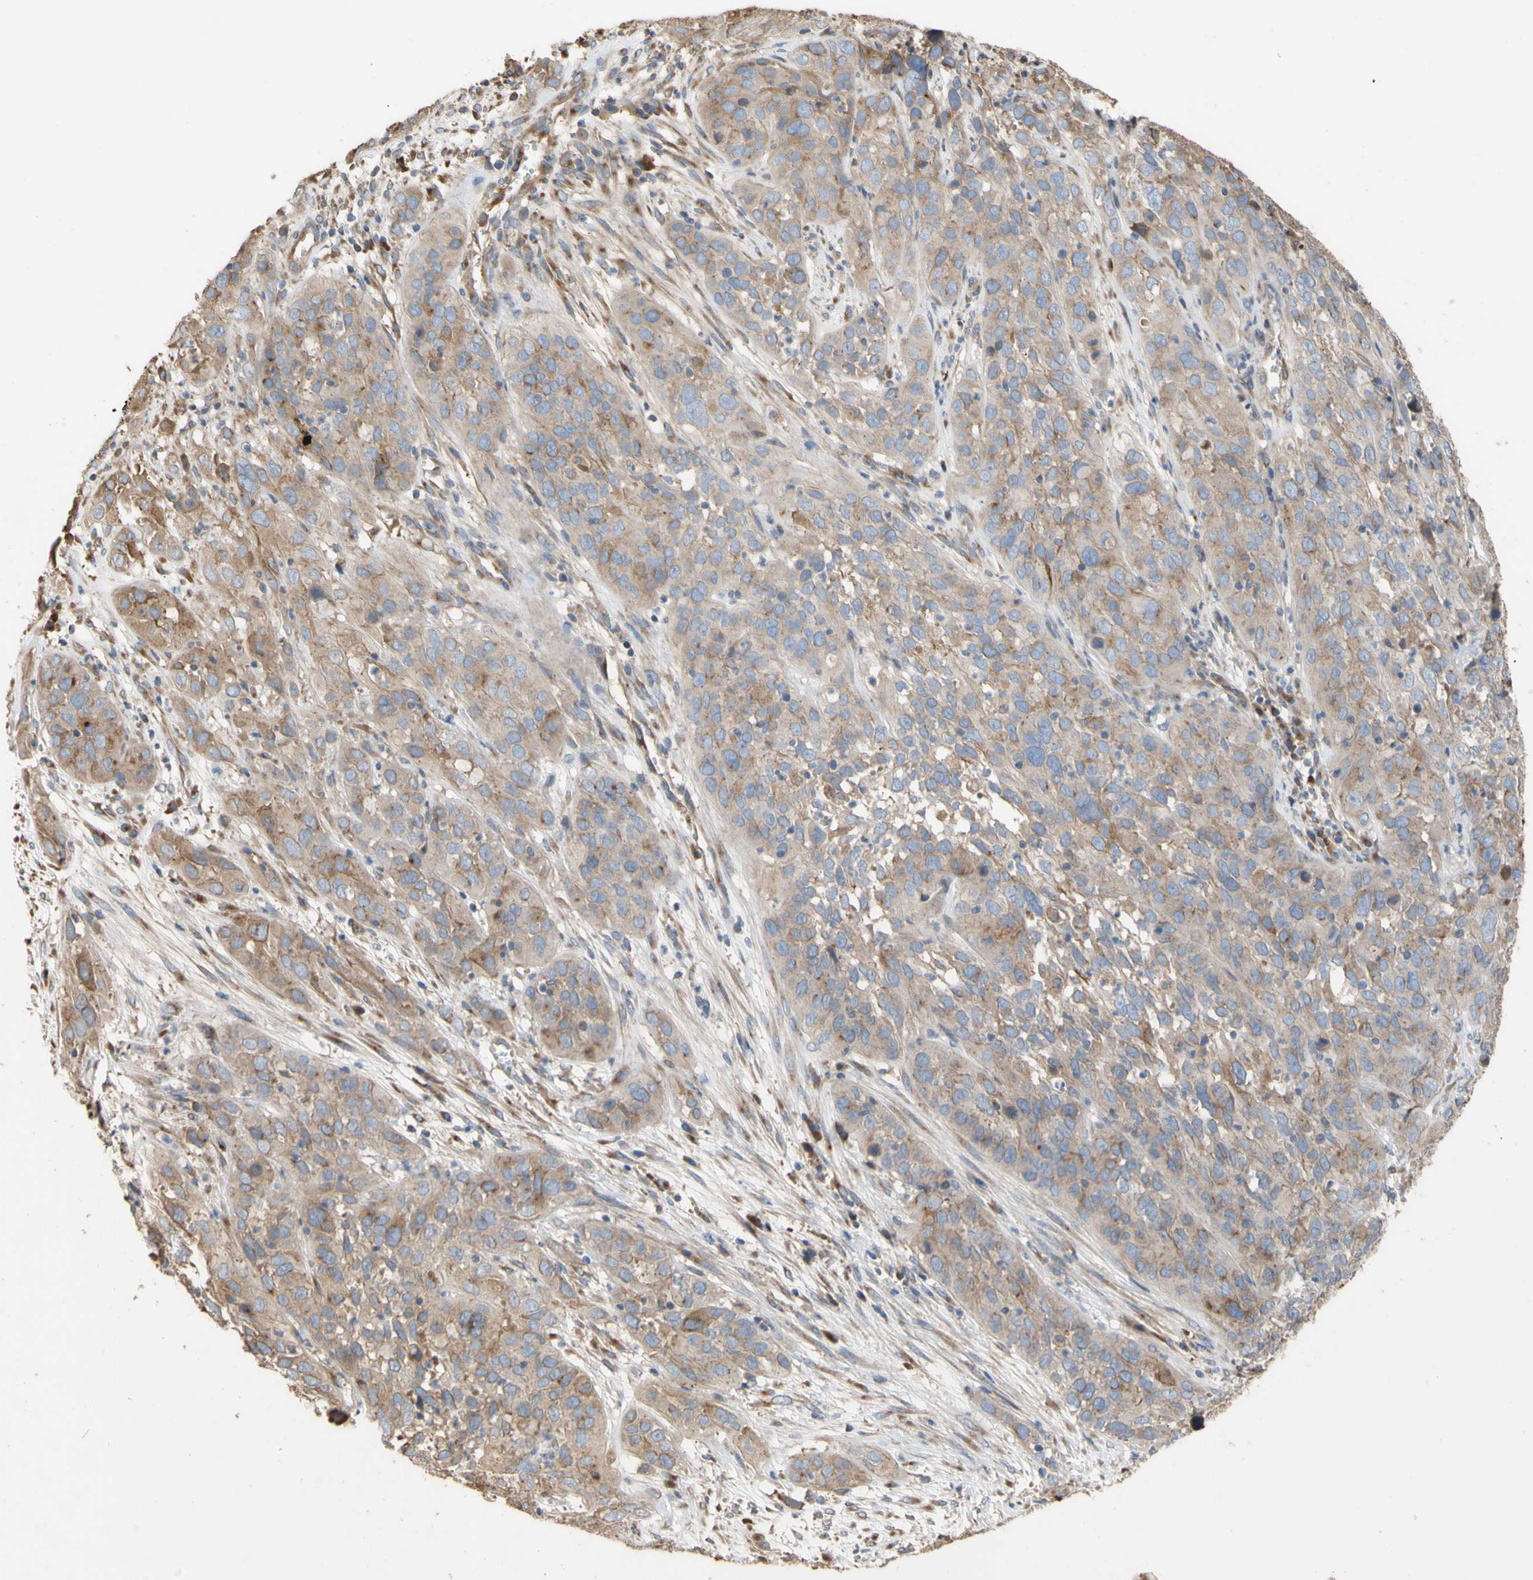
{"staining": {"intensity": "weak", "quantity": ">75%", "location": "cytoplasmic/membranous"}, "tissue": "cervical cancer", "cell_type": "Tumor cells", "image_type": "cancer", "snomed": [{"axis": "morphology", "description": "Squamous cell carcinoma, NOS"}, {"axis": "topography", "description": "Cervix"}], "caption": "The micrograph displays a brown stain indicating the presence of a protein in the cytoplasmic/membranous of tumor cells in cervical cancer.", "gene": "NECTIN3", "patient": {"sex": "female", "age": 32}}